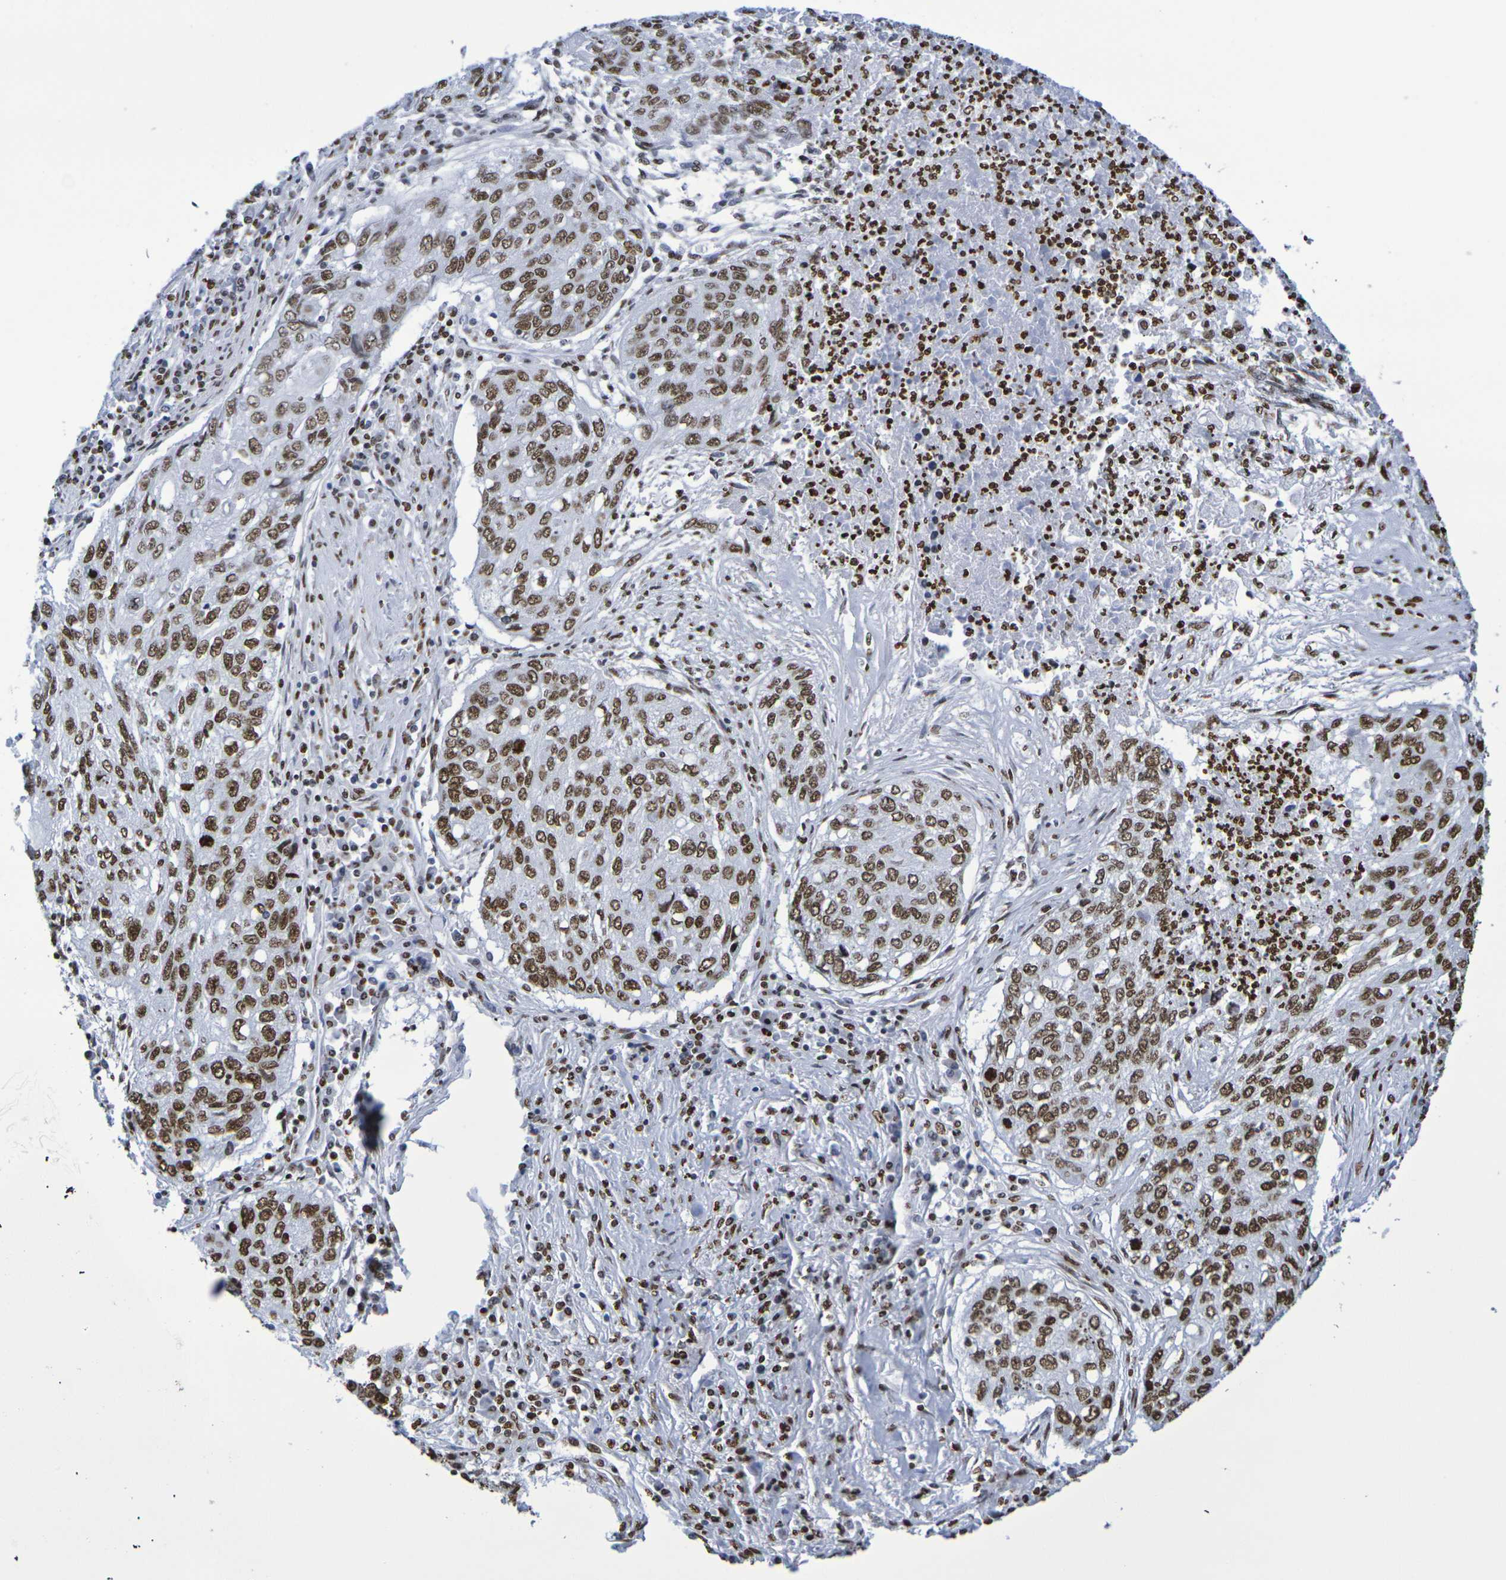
{"staining": {"intensity": "moderate", "quantity": ">75%", "location": "nuclear"}, "tissue": "lung cancer", "cell_type": "Tumor cells", "image_type": "cancer", "snomed": [{"axis": "morphology", "description": "Squamous cell carcinoma, NOS"}, {"axis": "topography", "description": "Lung"}], "caption": "Protein positivity by IHC reveals moderate nuclear positivity in approximately >75% of tumor cells in lung squamous cell carcinoma.", "gene": "H1-5", "patient": {"sex": "female", "age": 63}}